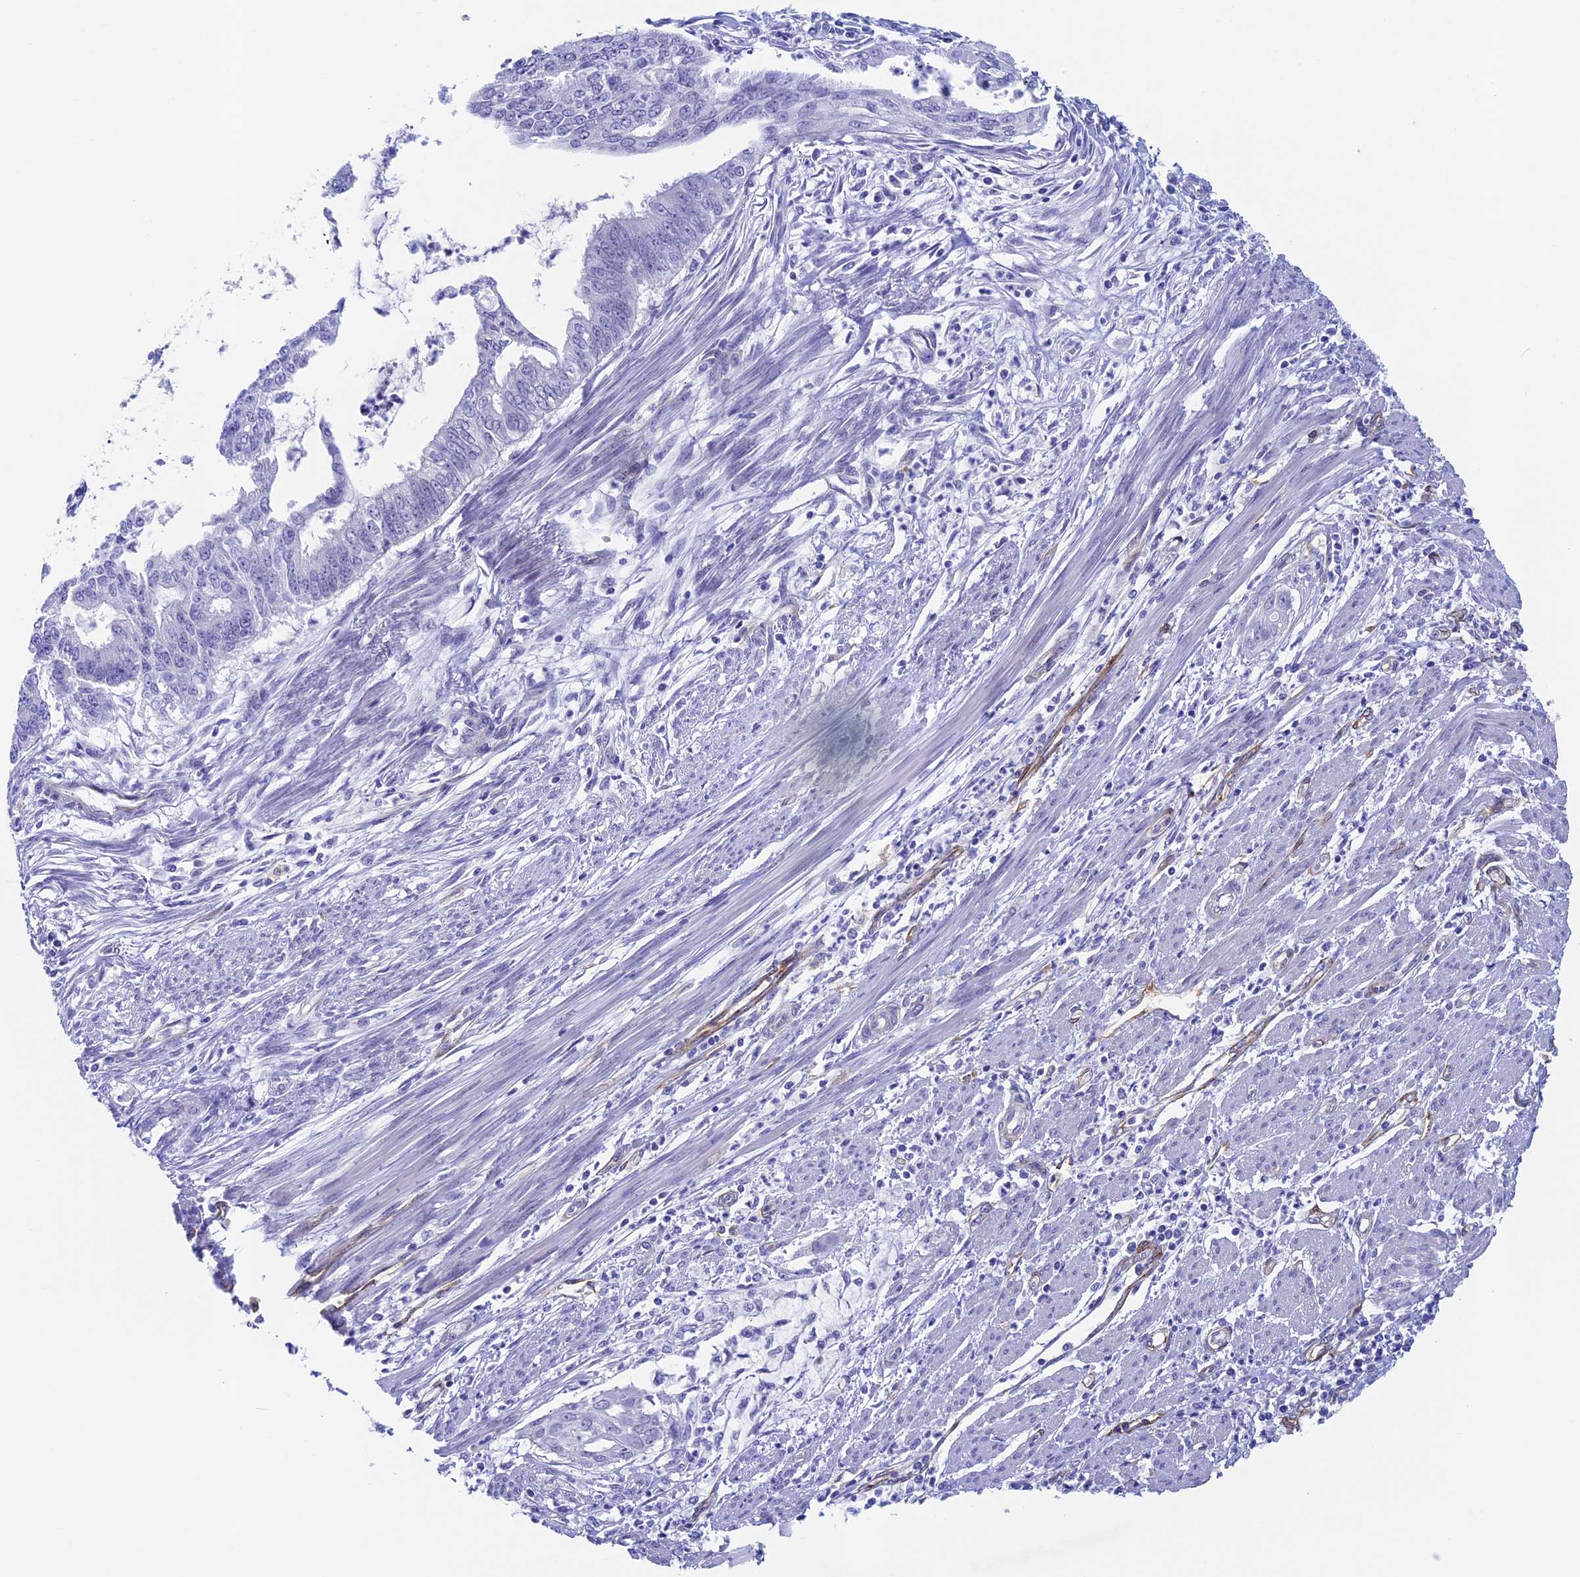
{"staining": {"intensity": "negative", "quantity": "none", "location": "none"}, "tissue": "endometrial cancer", "cell_type": "Tumor cells", "image_type": "cancer", "snomed": [{"axis": "morphology", "description": "Adenocarcinoma, NOS"}, {"axis": "topography", "description": "Endometrium"}], "caption": "Tumor cells show no significant protein expression in endometrial adenocarcinoma.", "gene": "INSYN1", "patient": {"sex": "female", "age": 73}}